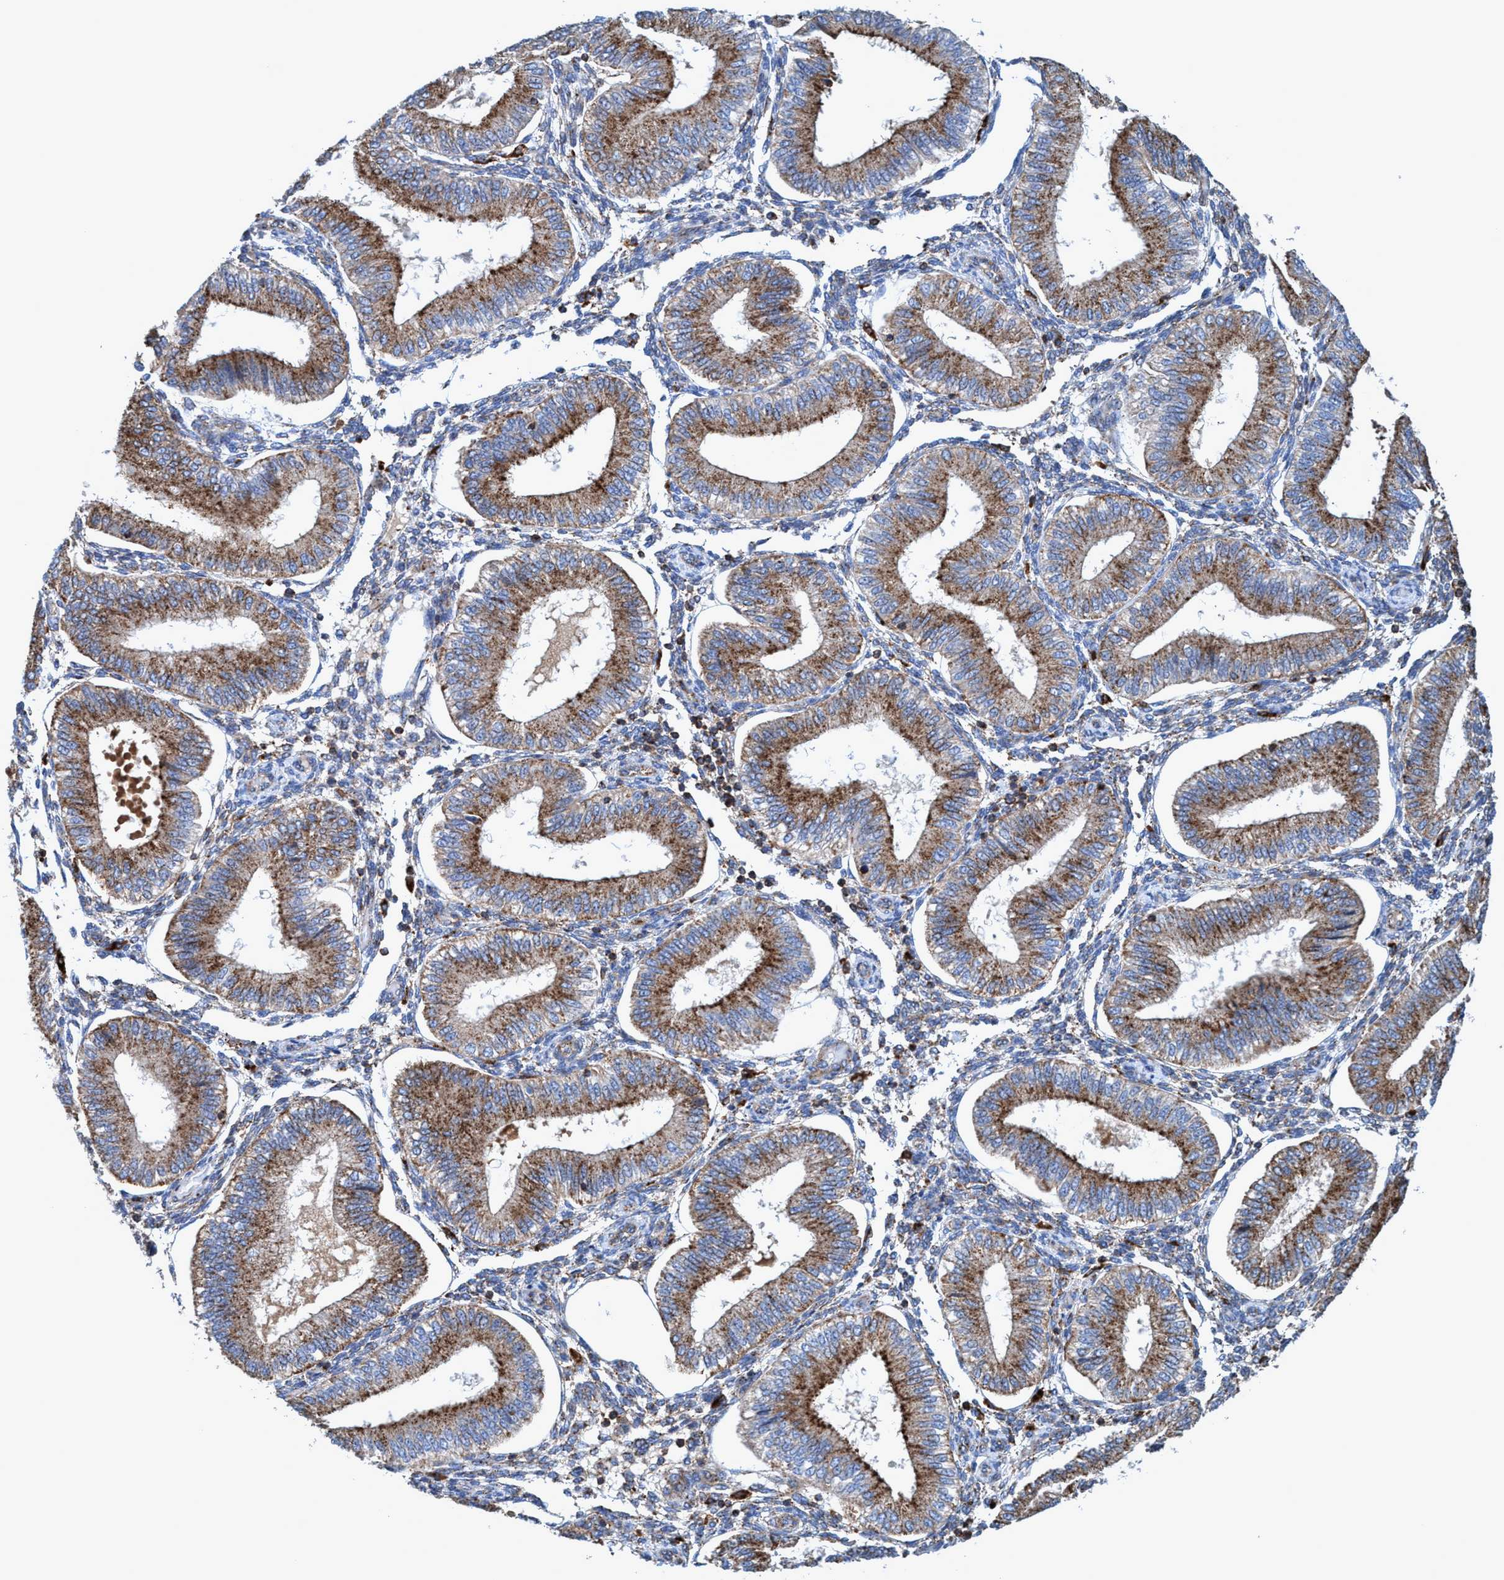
{"staining": {"intensity": "moderate", "quantity": "<25%", "location": "cytoplasmic/membranous"}, "tissue": "endometrium", "cell_type": "Cells in endometrial stroma", "image_type": "normal", "snomed": [{"axis": "morphology", "description": "Normal tissue, NOS"}, {"axis": "topography", "description": "Endometrium"}], "caption": "Moderate cytoplasmic/membranous expression is identified in about <25% of cells in endometrial stroma in unremarkable endometrium.", "gene": "TRIM65", "patient": {"sex": "female", "age": 39}}